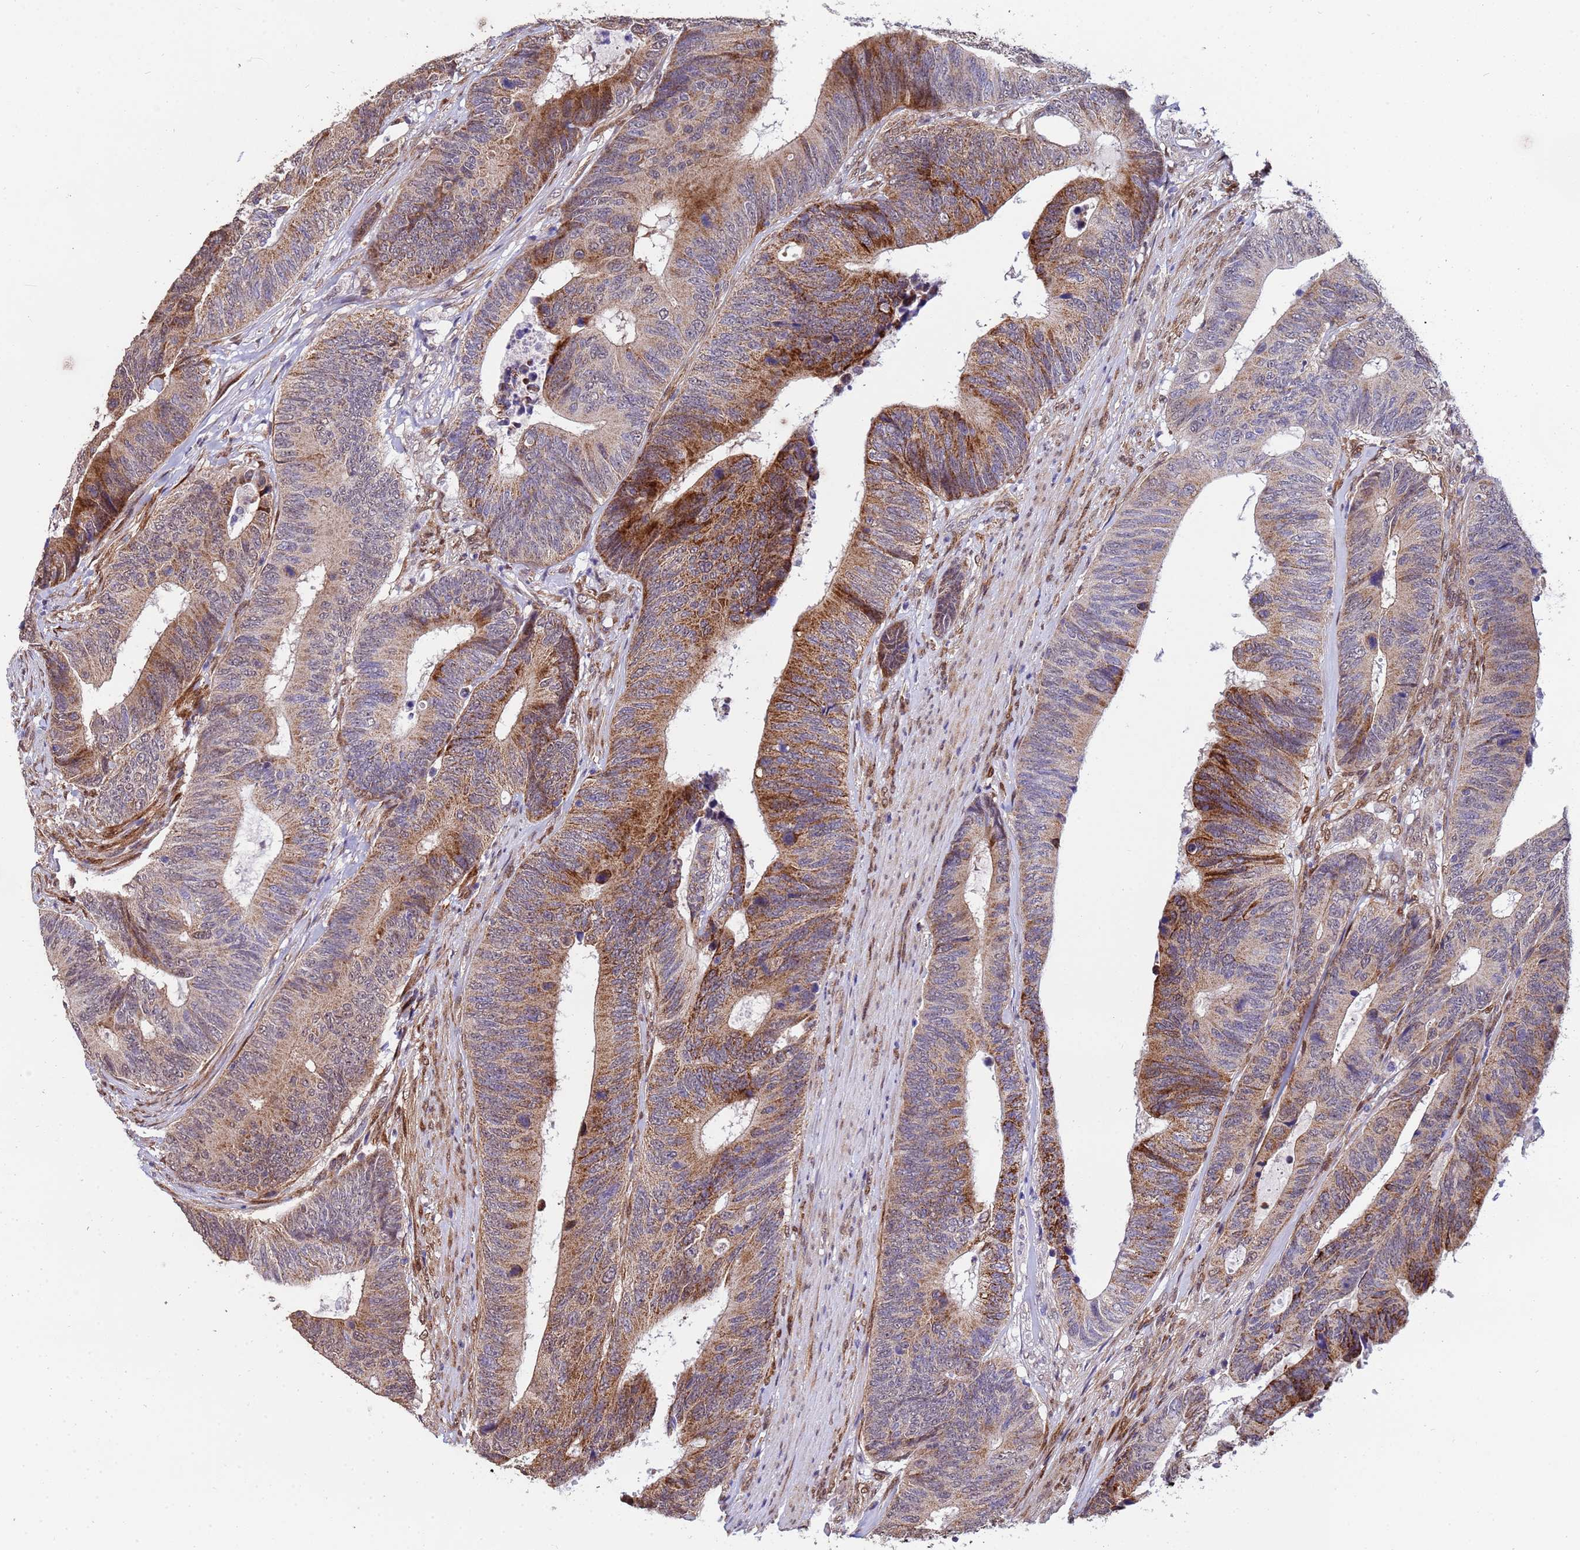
{"staining": {"intensity": "moderate", "quantity": ">75%", "location": "cytoplasmic/membranous"}, "tissue": "colorectal cancer", "cell_type": "Tumor cells", "image_type": "cancer", "snomed": [{"axis": "morphology", "description": "Adenocarcinoma, NOS"}, {"axis": "topography", "description": "Colon"}], "caption": "Protein staining shows moderate cytoplasmic/membranous positivity in approximately >75% of tumor cells in colorectal adenocarcinoma. (Brightfield microscopy of DAB IHC at high magnification).", "gene": "TRIP6", "patient": {"sex": "male", "age": 87}}